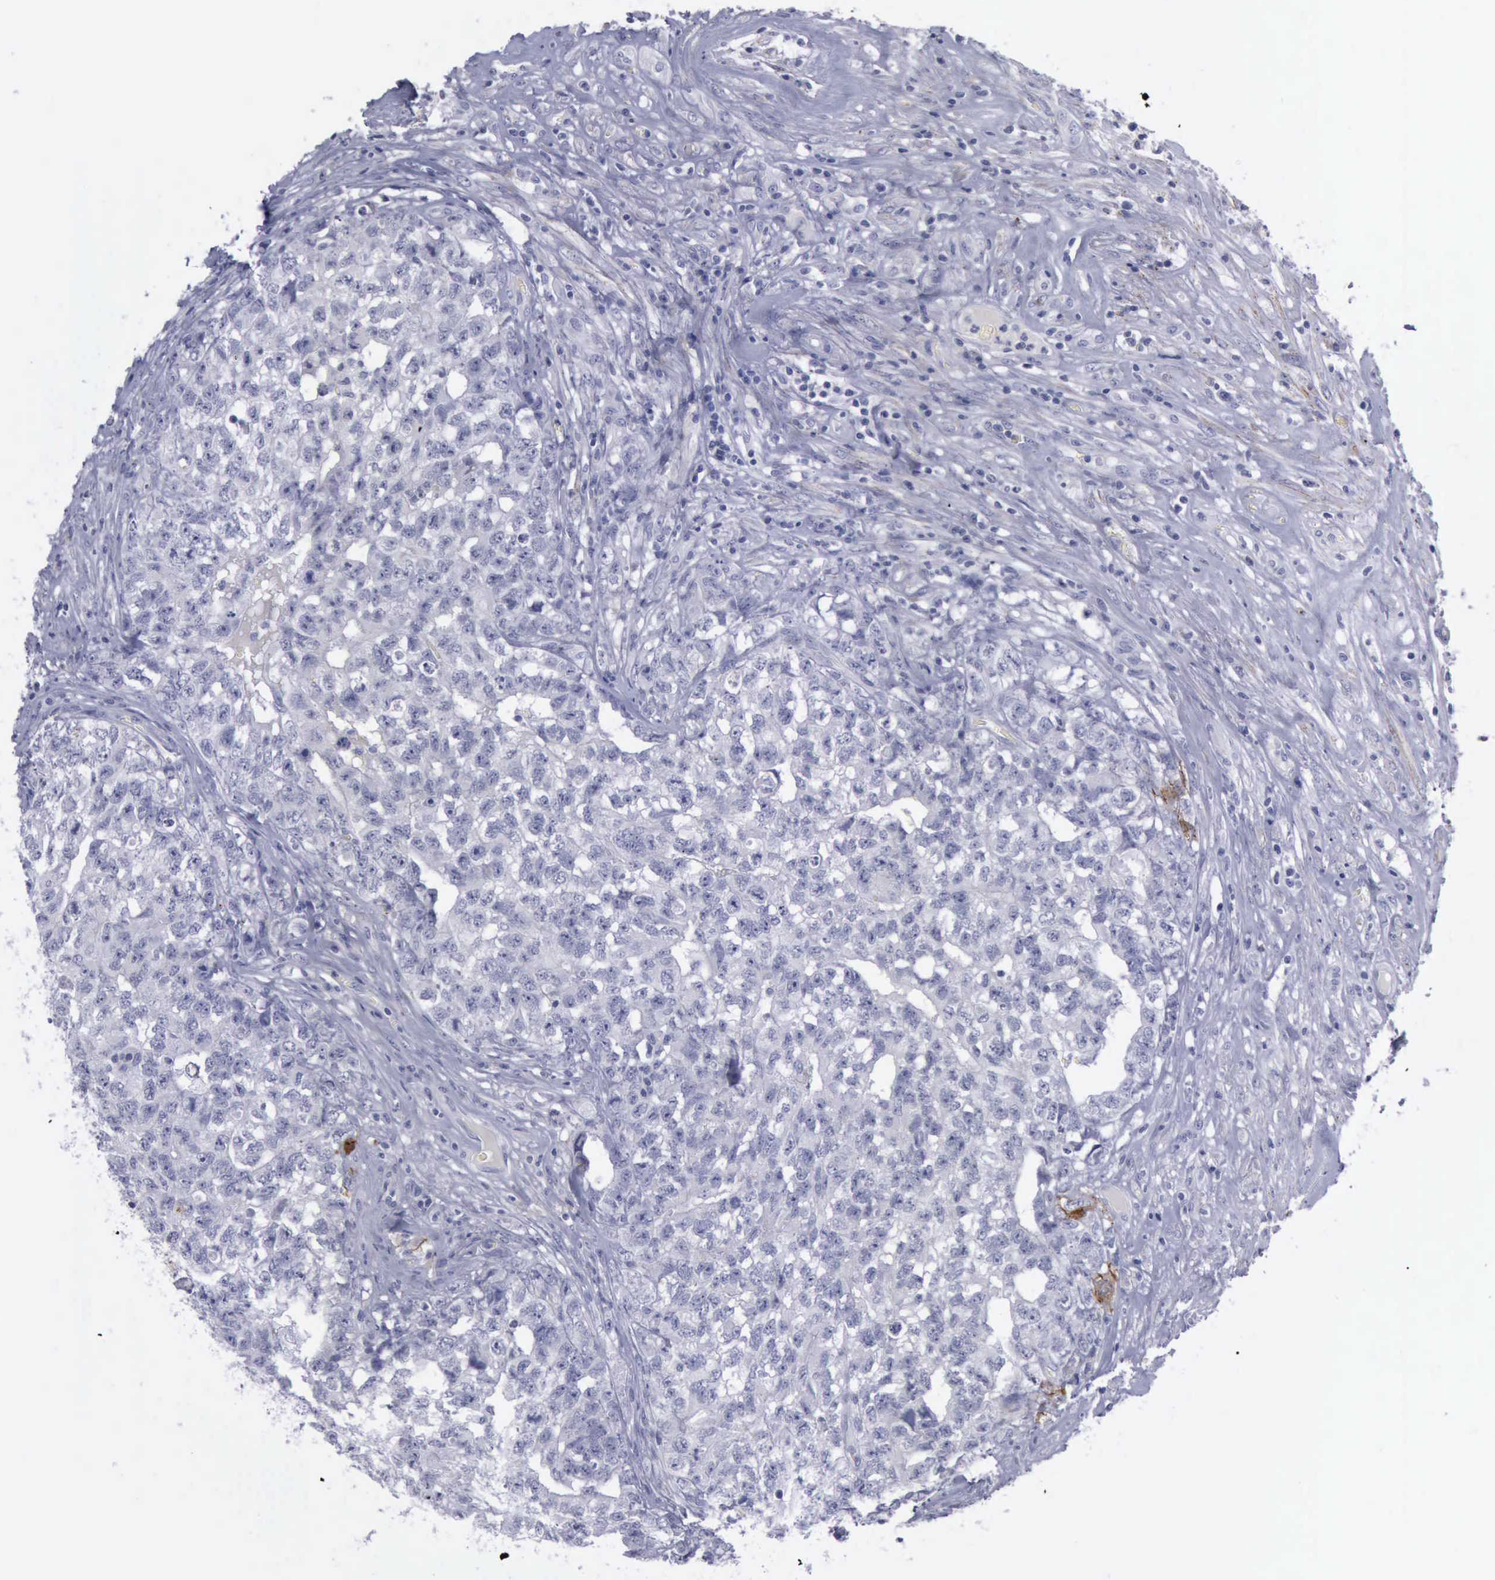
{"staining": {"intensity": "negative", "quantity": "none", "location": "none"}, "tissue": "testis cancer", "cell_type": "Tumor cells", "image_type": "cancer", "snomed": [{"axis": "morphology", "description": "Carcinoma, Embryonal, NOS"}, {"axis": "topography", "description": "Testis"}], "caption": "Immunohistochemistry micrograph of human testis embryonal carcinoma stained for a protein (brown), which shows no positivity in tumor cells. (Immunohistochemistry, brightfield microscopy, high magnification).", "gene": "CDH2", "patient": {"sex": "male", "age": 31}}